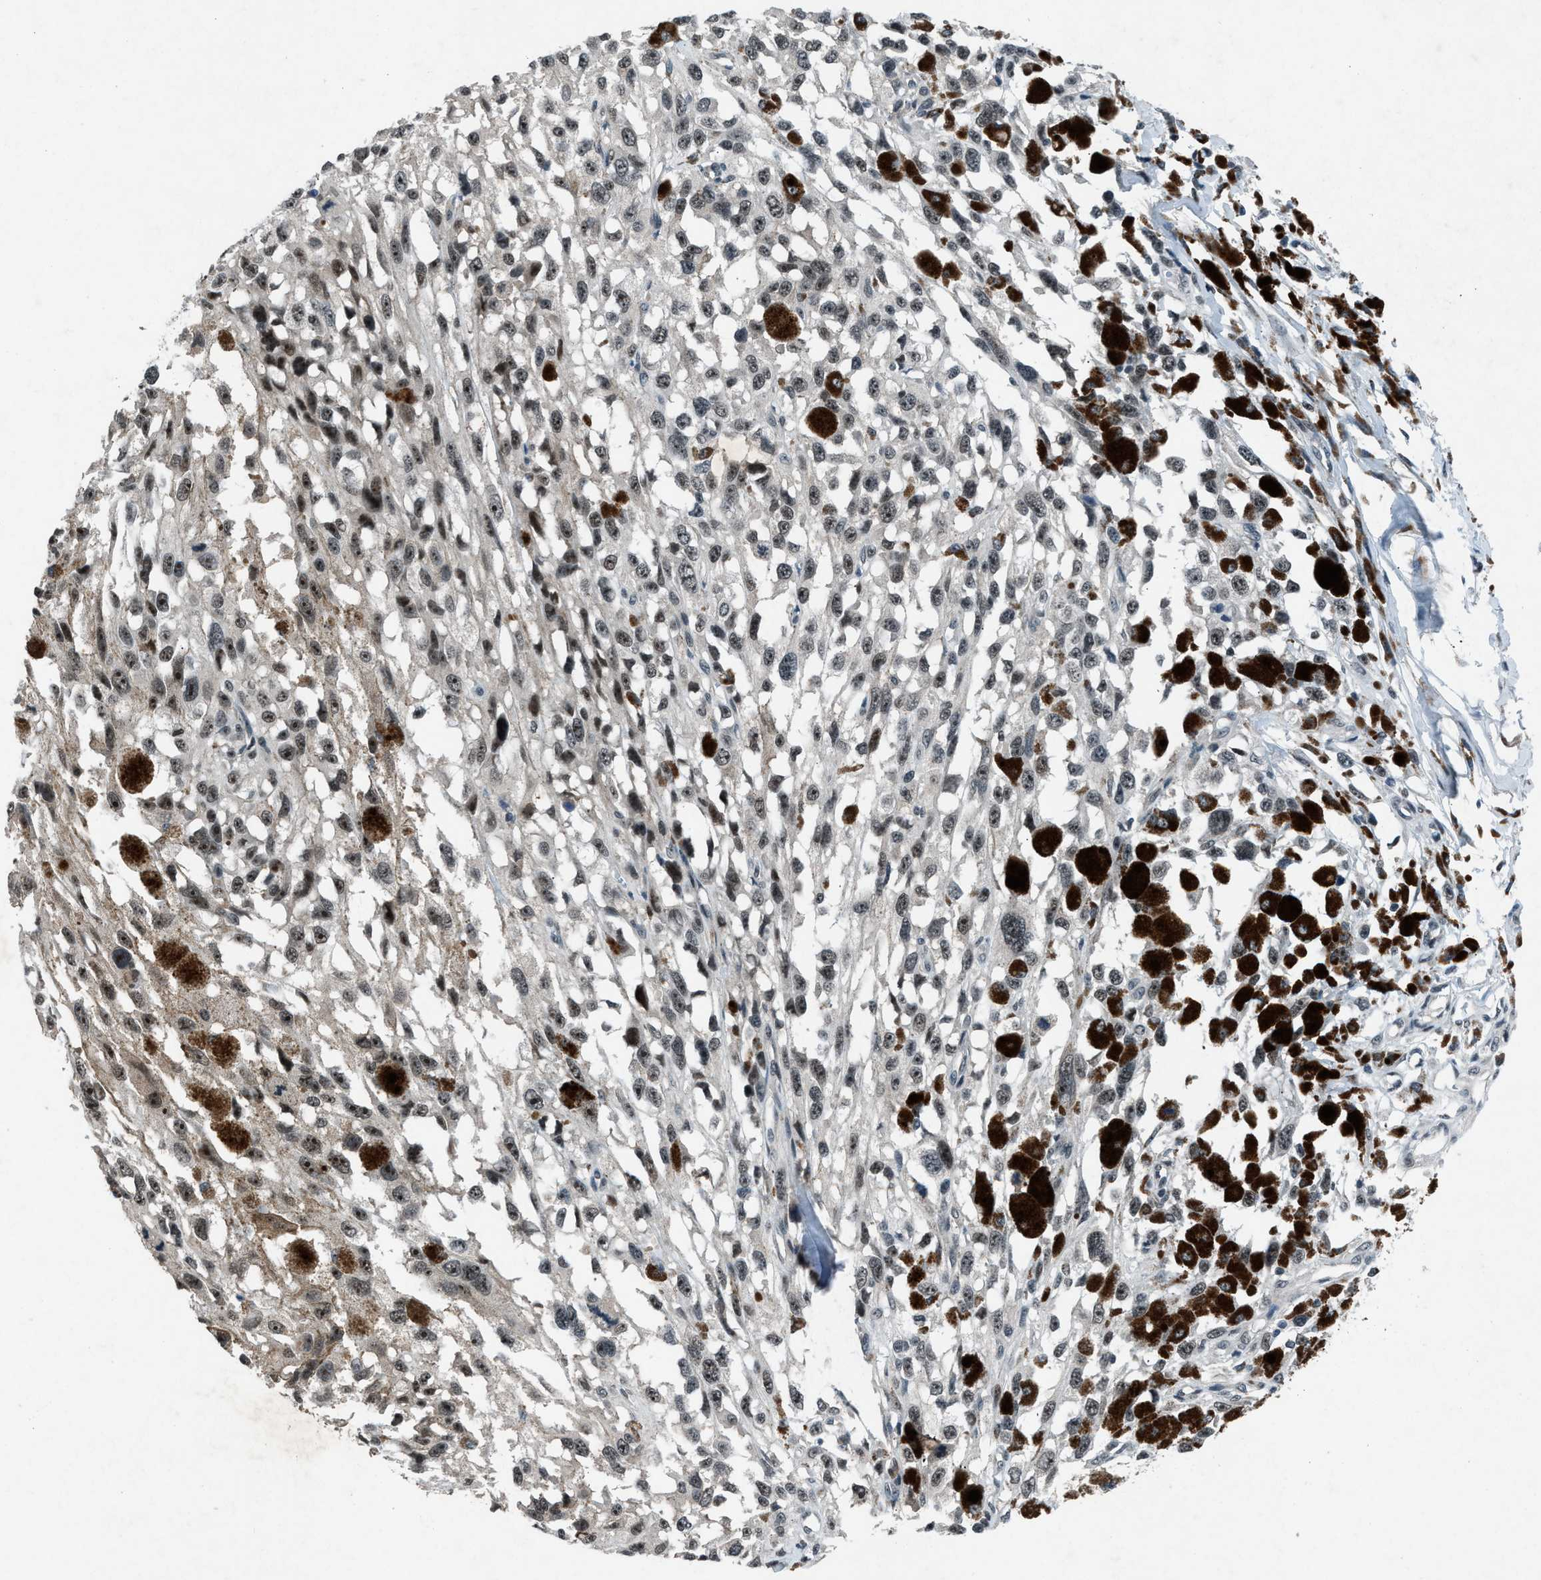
{"staining": {"intensity": "weak", "quantity": "<25%", "location": "nuclear"}, "tissue": "melanoma", "cell_type": "Tumor cells", "image_type": "cancer", "snomed": [{"axis": "morphology", "description": "Malignant melanoma, Metastatic site"}, {"axis": "topography", "description": "Lymph node"}], "caption": "Melanoma was stained to show a protein in brown. There is no significant staining in tumor cells.", "gene": "ADCY1", "patient": {"sex": "male", "age": 59}}